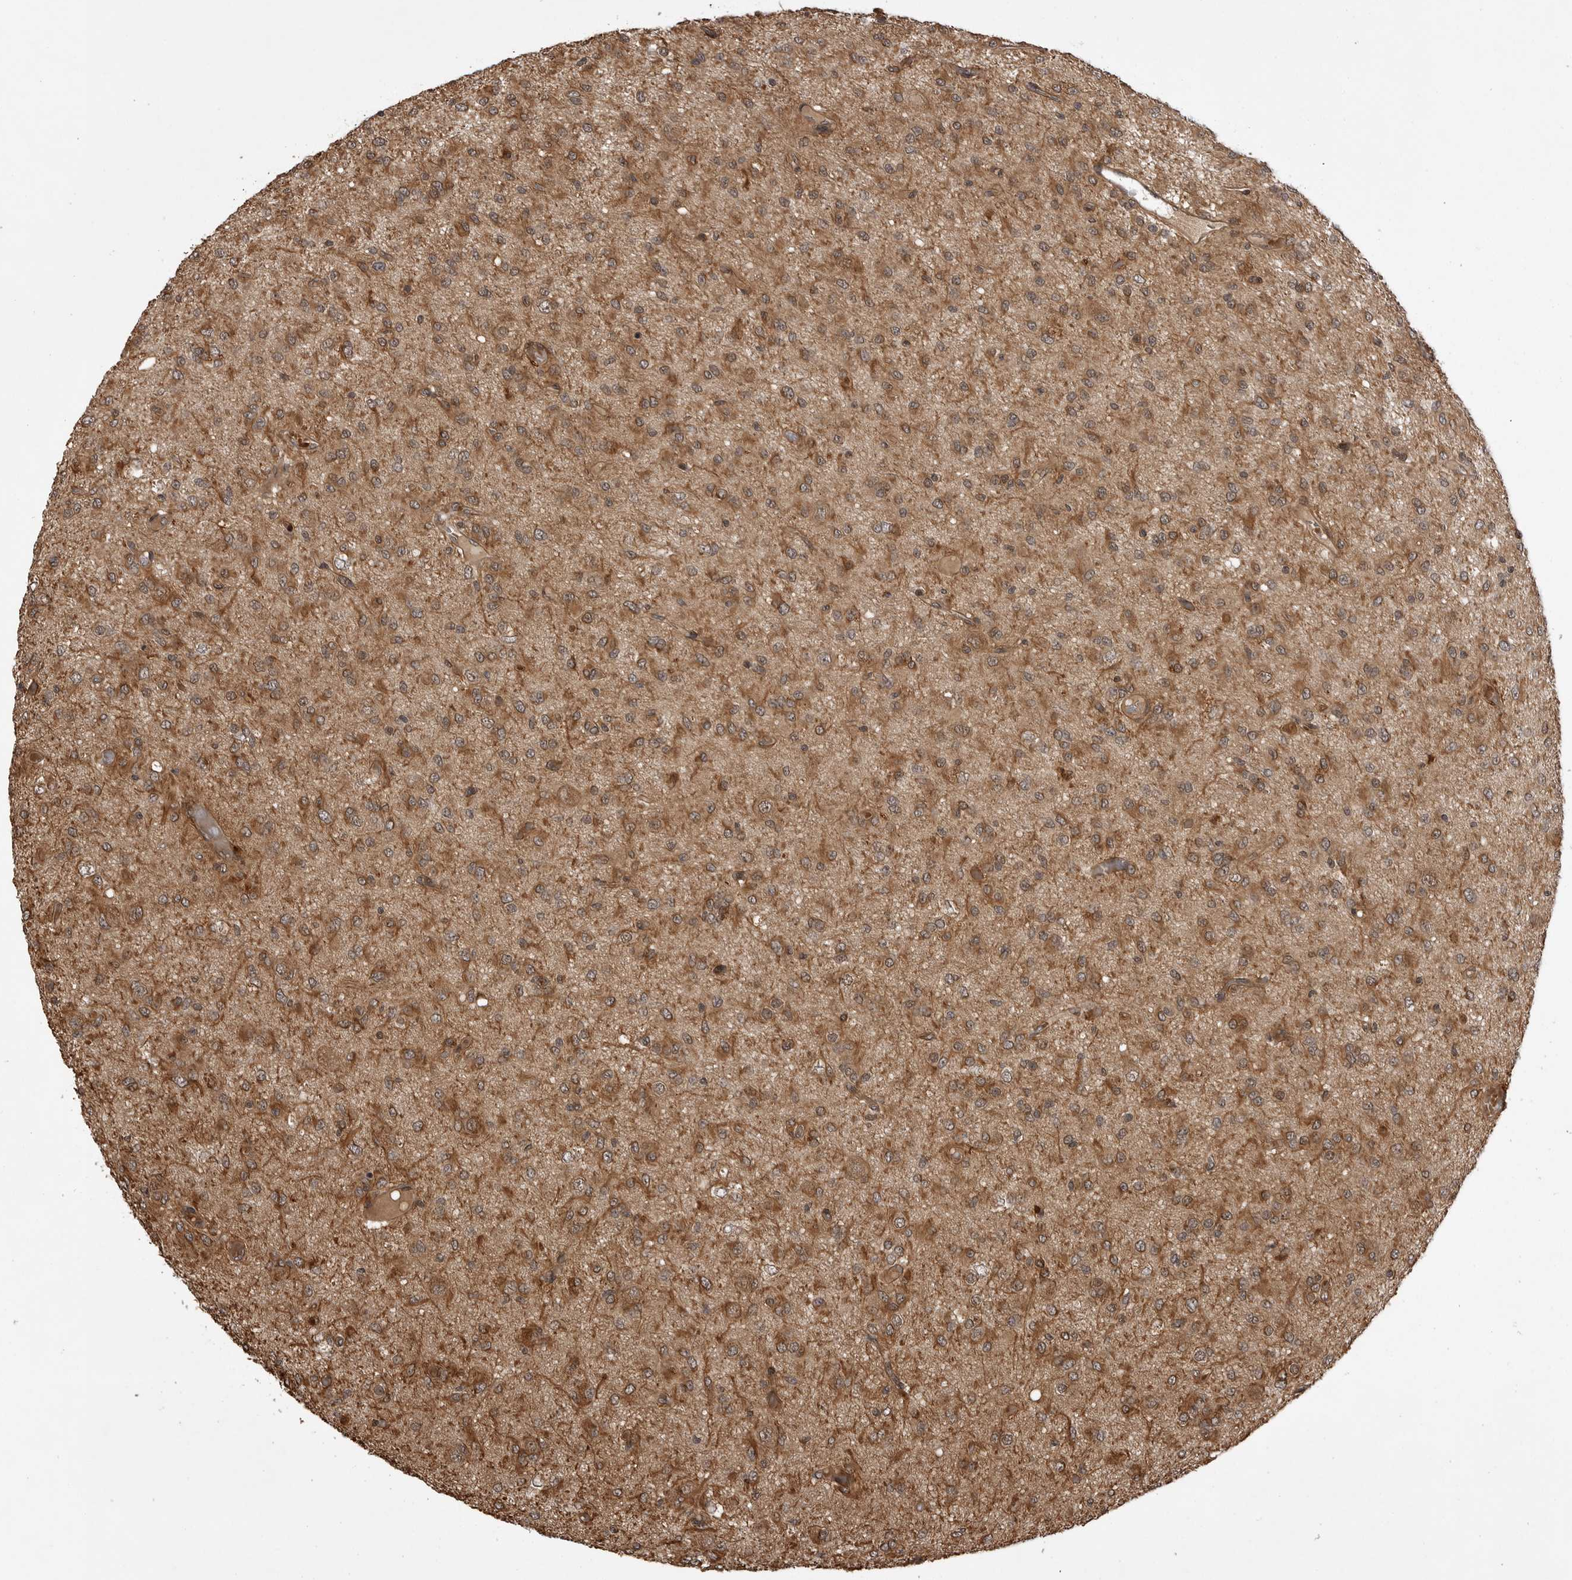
{"staining": {"intensity": "moderate", "quantity": ">75%", "location": "cytoplasmic/membranous"}, "tissue": "glioma", "cell_type": "Tumor cells", "image_type": "cancer", "snomed": [{"axis": "morphology", "description": "Glioma, malignant, High grade"}, {"axis": "topography", "description": "Brain"}], "caption": "An immunohistochemistry micrograph of neoplastic tissue is shown. Protein staining in brown labels moderate cytoplasmic/membranous positivity in high-grade glioma (malignant) within tumor cells.", "gene": "AKAP7", "patient": {"sex": "female", "age": 59}}